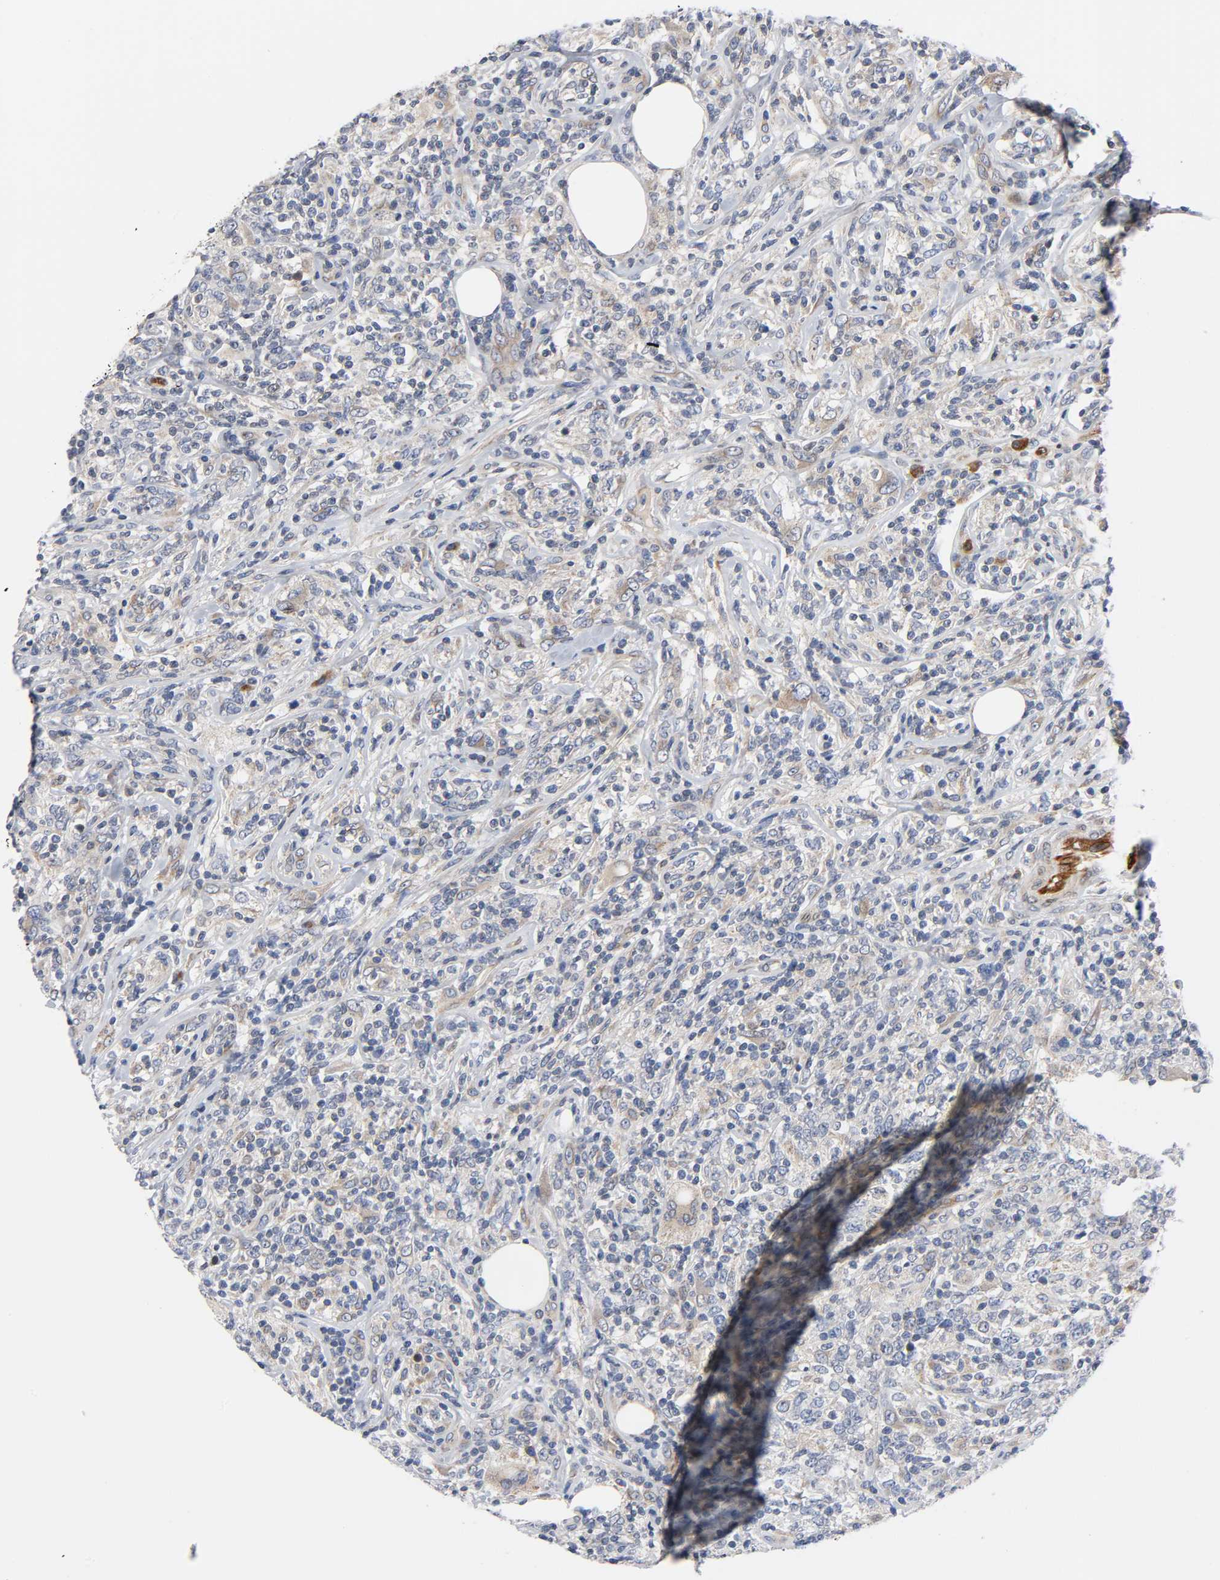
{"staining": {"intensity": "weak", "quantity": "25%-75%", "location": "cytoplasmic/membranous"}, "tissue": "lymphoma", "cell_type": "Tumor cells", "image_type": "cancer", "snomed": [{"axis": "morphology", "description": "Malignant lymphoma, non-Hodgkin's type, High grade"}, {"axis": "topography", "description": "Lymph node"}], "caption": "Immunohistochemistry (IHC) staining of lymphoma, which demonstrates low levels of weak cytoplasmic/membranous positivity in about 25%-75% of tumor cells indicating weak cytoplasmic/membranous protein positivity. The staining was performed using DAB (brown) for protein detection and nuclei were counterstained in hematoxylin (blue).", "gene": "ASB6", "patient": {"sex": "female", "age": 84}}